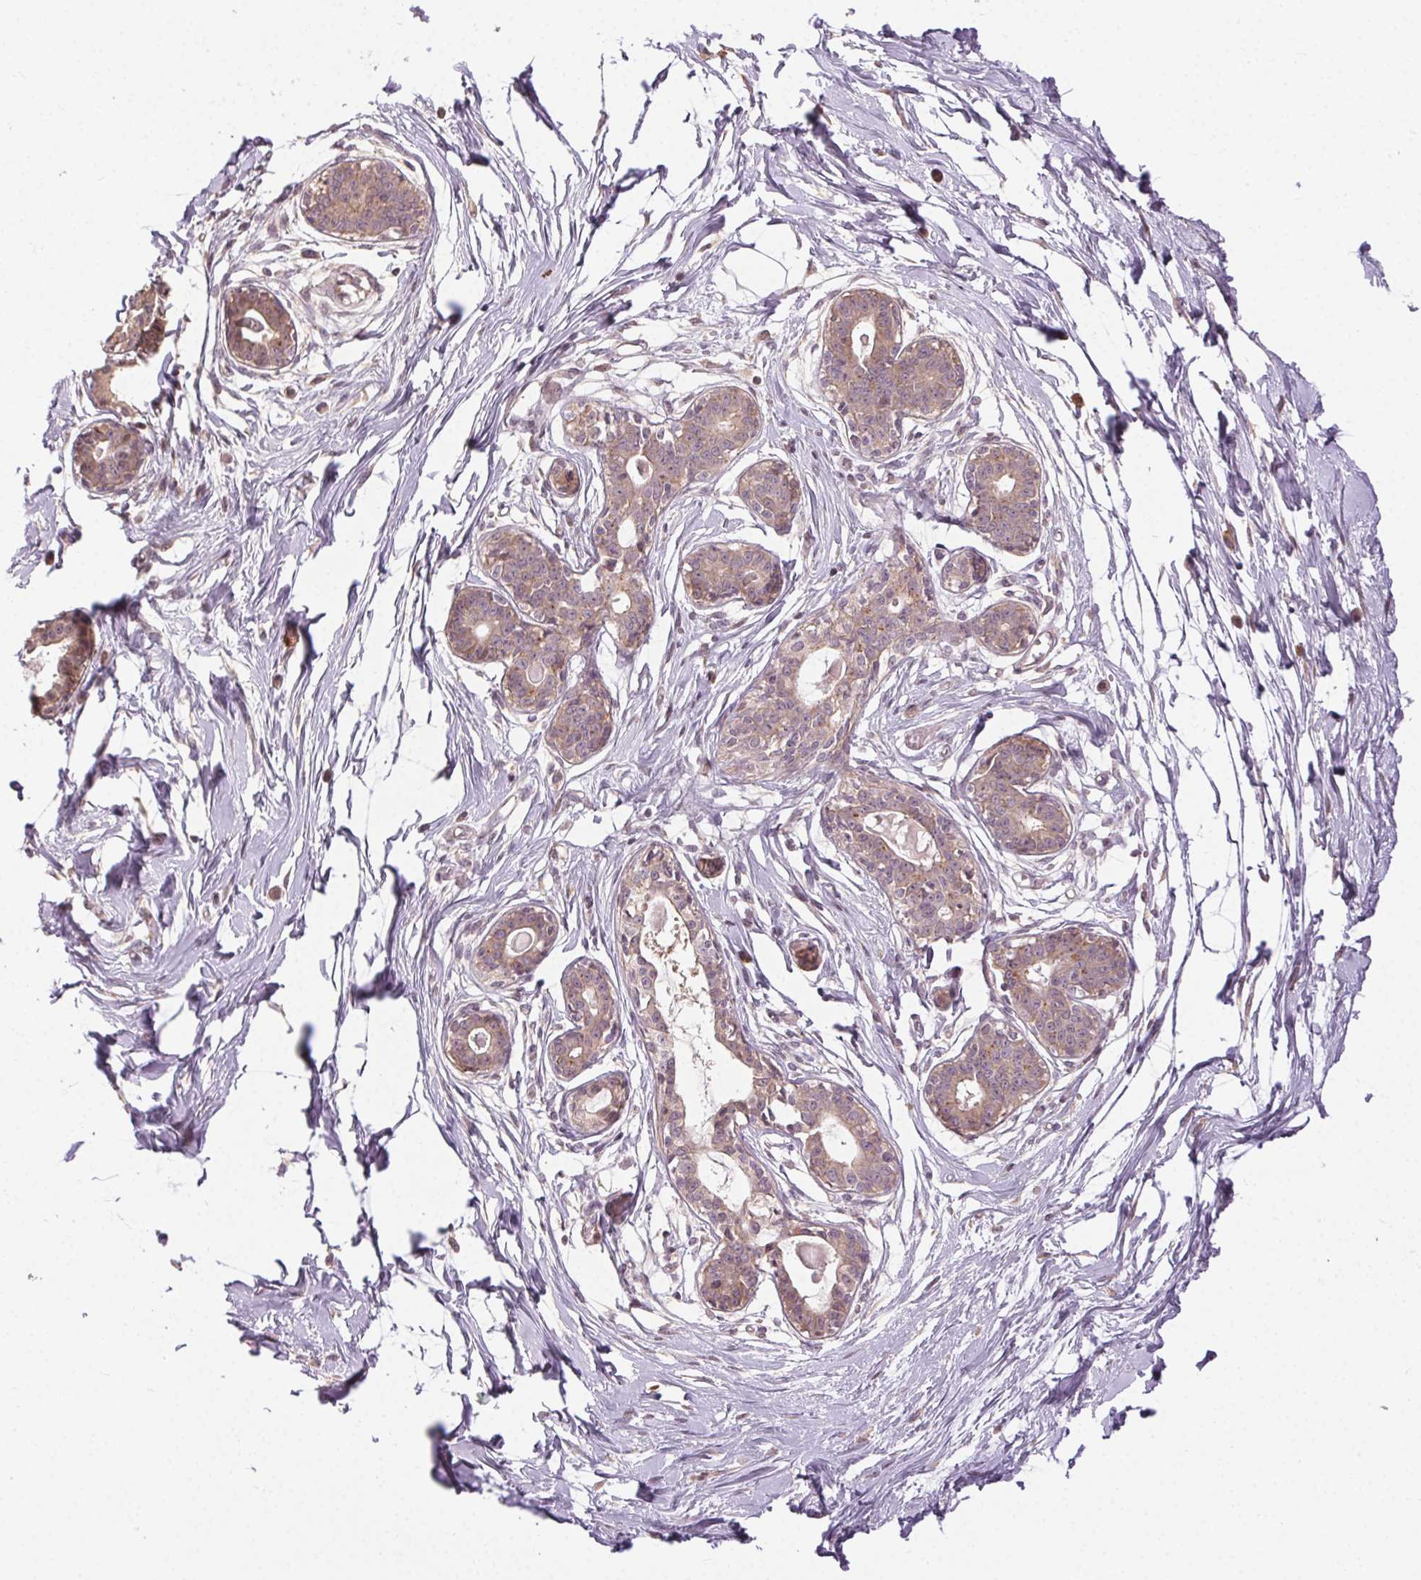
{"staining": {"intensity": "negative", "quantity": "none", "location": "none"}, "tissue": "breast", "cell_type": "Adipocytes", "image_type": "normal", "snomed": [{"axis": "morphology", "description": "Normal tissue, NOS"}, {"axis": "topography", "description": "Breast"}], "caption": "This histopathology image is of benign breast stained with IHC to label a protein in brown with the nuclei are counter-stained blue. There is no staining in adipocytes. Brightfield microscopy of IHC stained with DAB (3,3'-diaminobenzidine) (brown) and hematoxylin (blue), captured at high magnification.", "gene": "ATP1B3", "patient": {"sex": "female", "age": 45}}